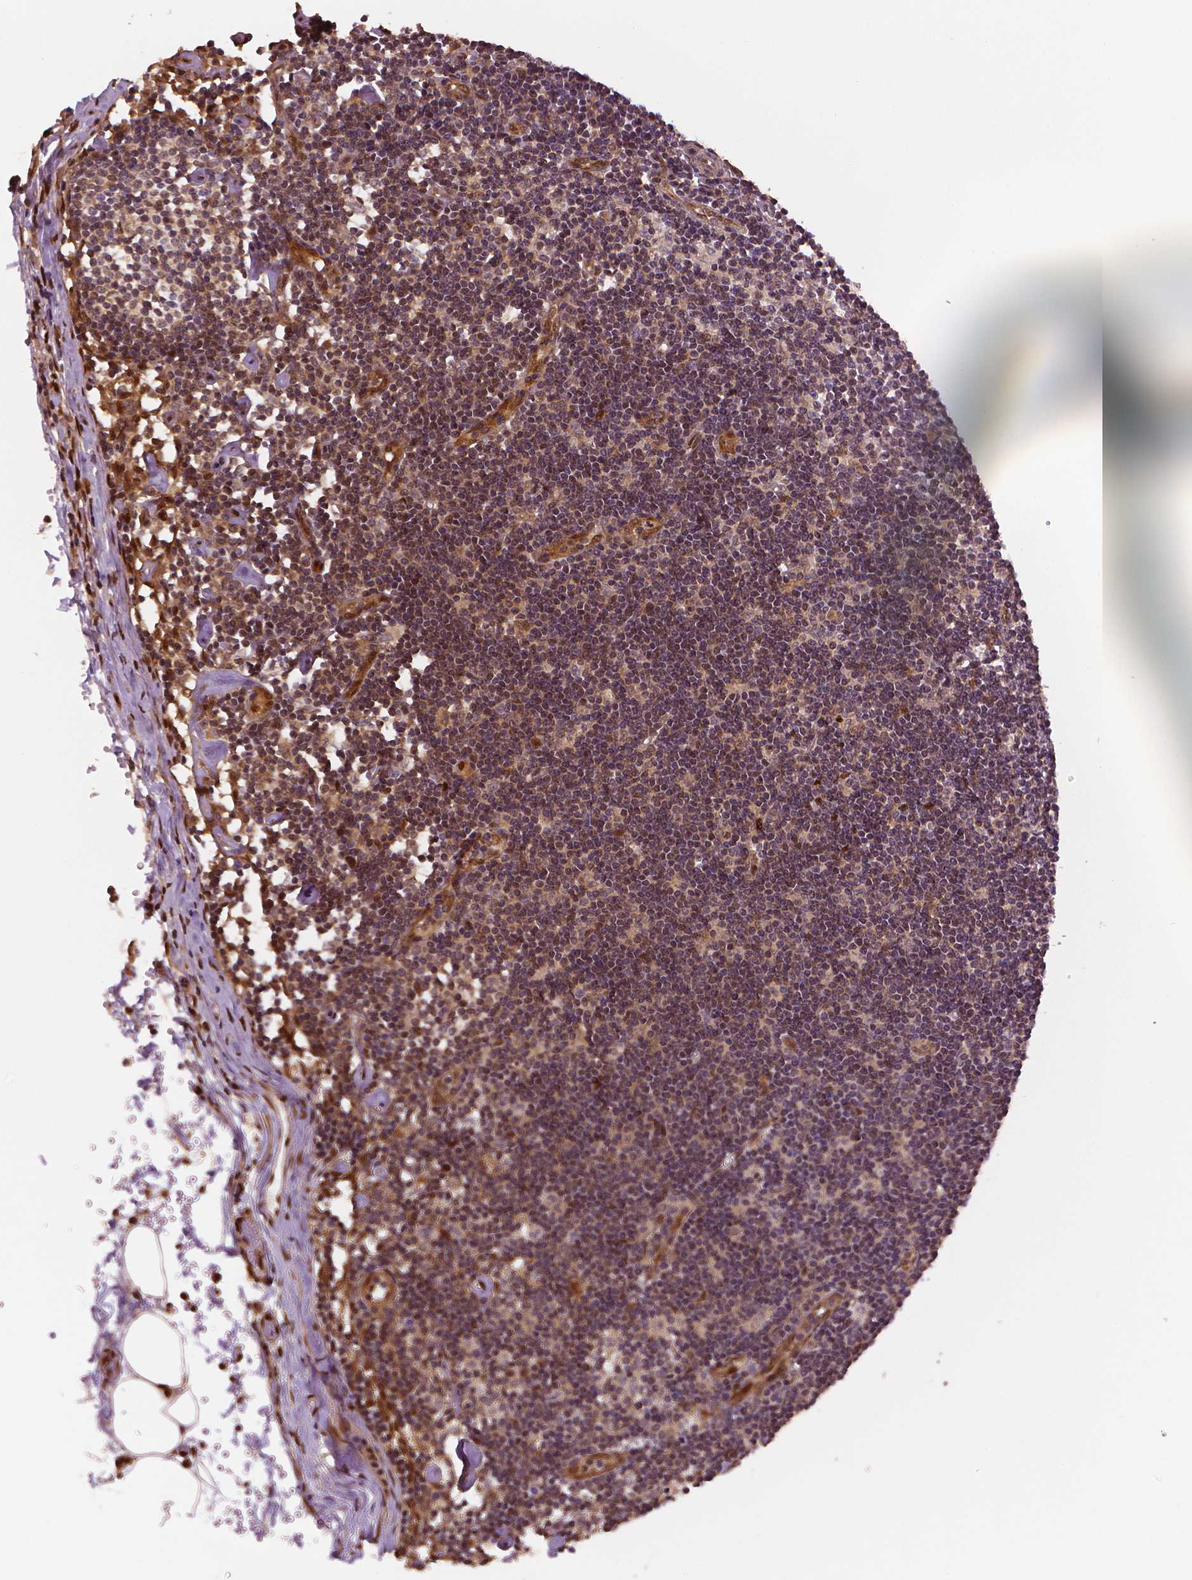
{"staining": {"intensity": "moderate", "quantity": "<25%", "location": "cytoplasmic/membranous"}, "tissue": "lymph node", "cell_type": "Germinal center cells", "image_type": "normal", "snomed": [{"axis": "morphology", "description": "Normal tissue, NOS"}, {"axis": "topography", "description": "Lymph node"}], "caption": "Protein staining of benign lymph node displays moderate cytoplasmic/membranous expression in about <25% of germinal center cells. The protein of interest is shown in brown color, while the nuclei are stained blue.", "gene": "STAT3", "patient": {"sex": "female", "age": 42}}